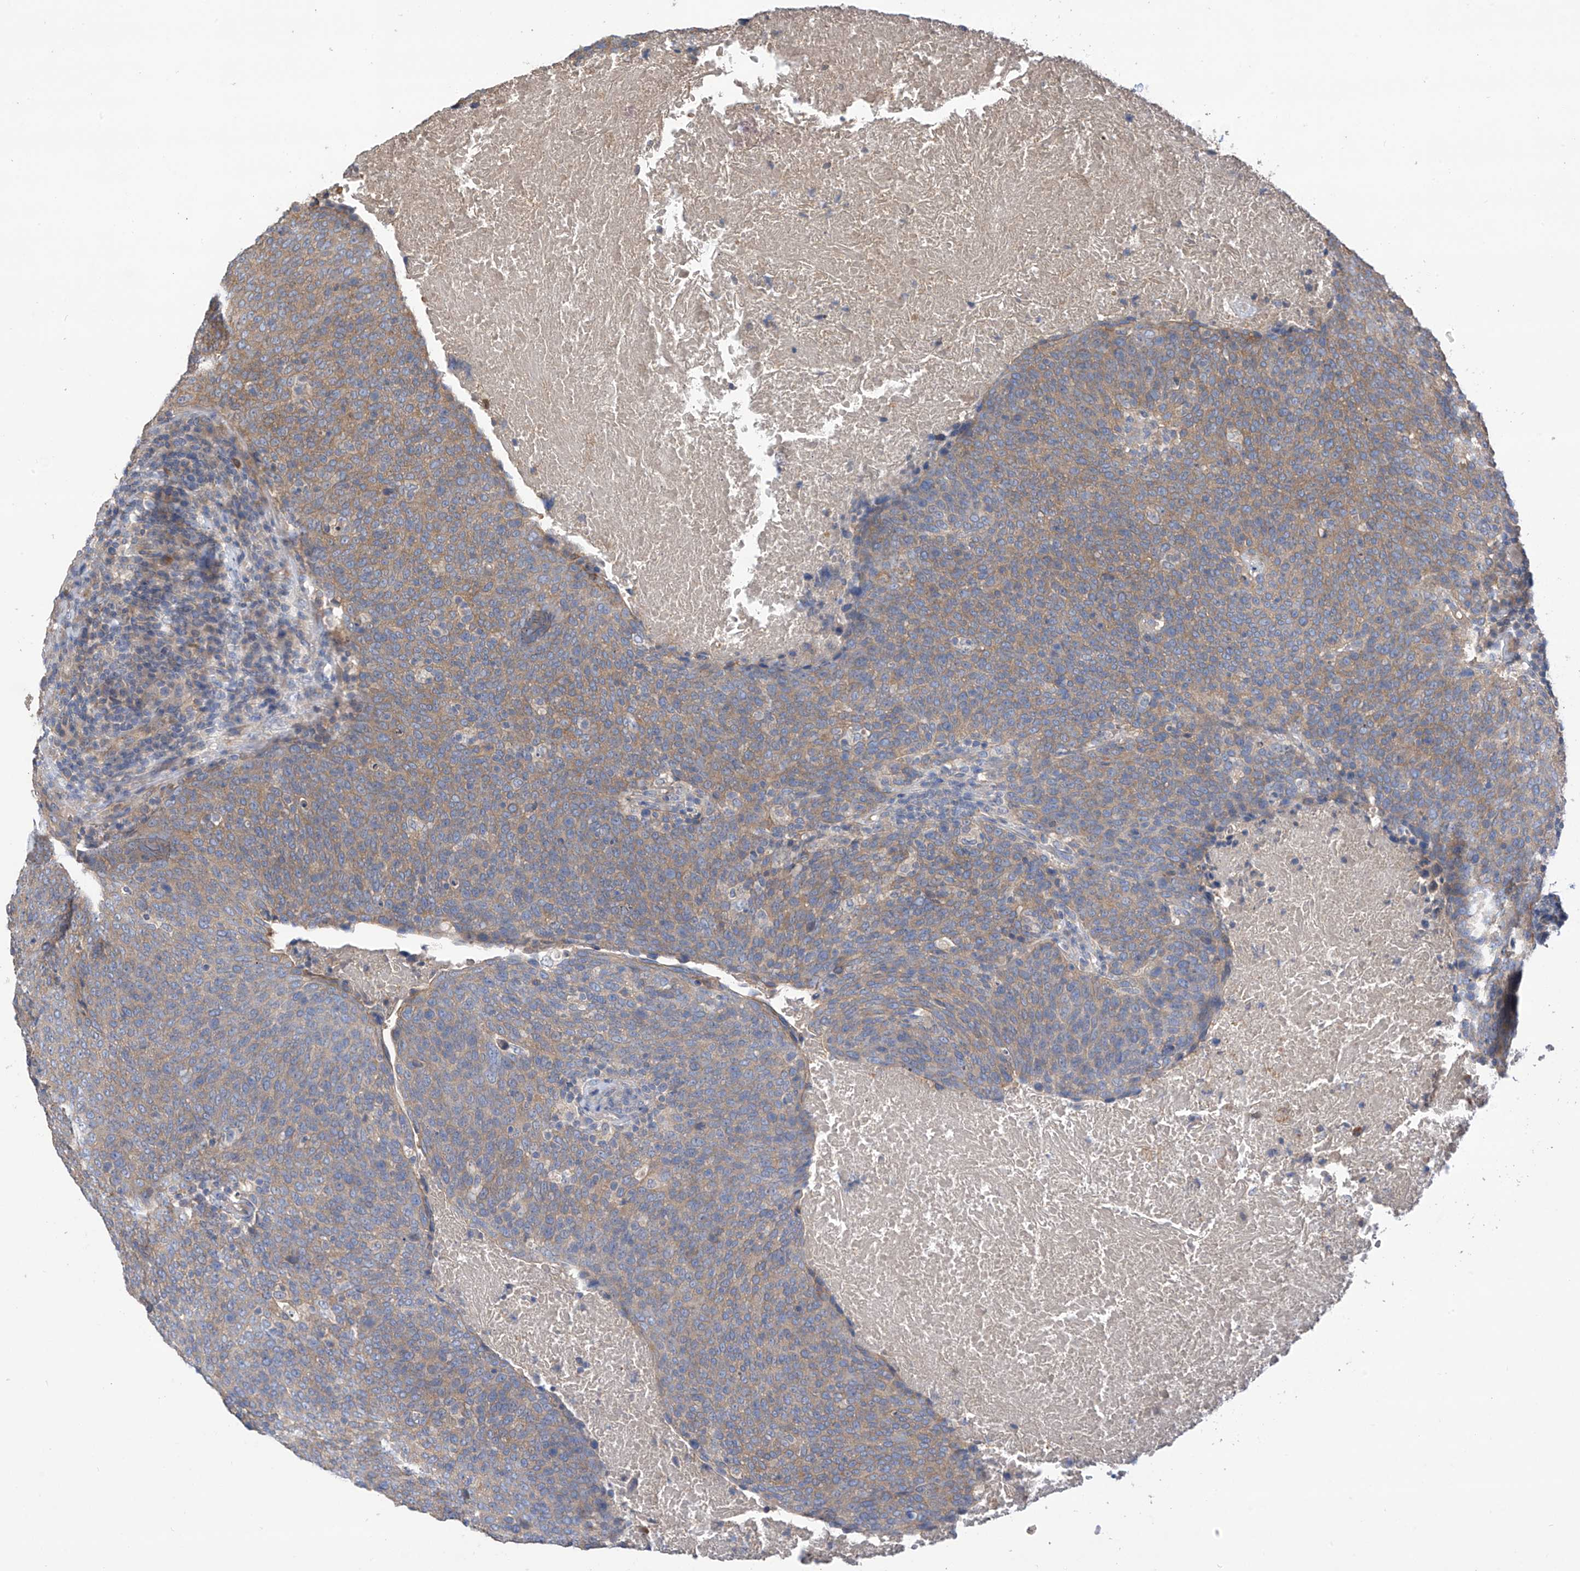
{"staining": {"intensity": "weak", "quantity": "25%-75%", "location": "cytoplasmic/membranous"}, "tissue": "head and neck cancer", "cell_type": "Tumor cells", "image_type": "cancer", "snomed": [{"axis": "morphology", "description": "Squamous cell carcinoma, NOS"}, {"axis": "morphology", "description": "Squamous cell carcinoma, metastatic, NOS"}, {"axis": "topography", "description": "Lymph node"}, {"axis": "topography", "description": "Head-Neck"}], "caption": "Head and neck cancer was stained to show a protein in brown. There is low levels of weak cytoplasmic/membranous positivity in about 25%-75% of tumor cells. (DAB (3,3'-diaminobenzidine) = brown stain, brightfield microscopy at high magnification).", "gene": "PHACTR4", "patient": {"sex": "male", "age": 62}}